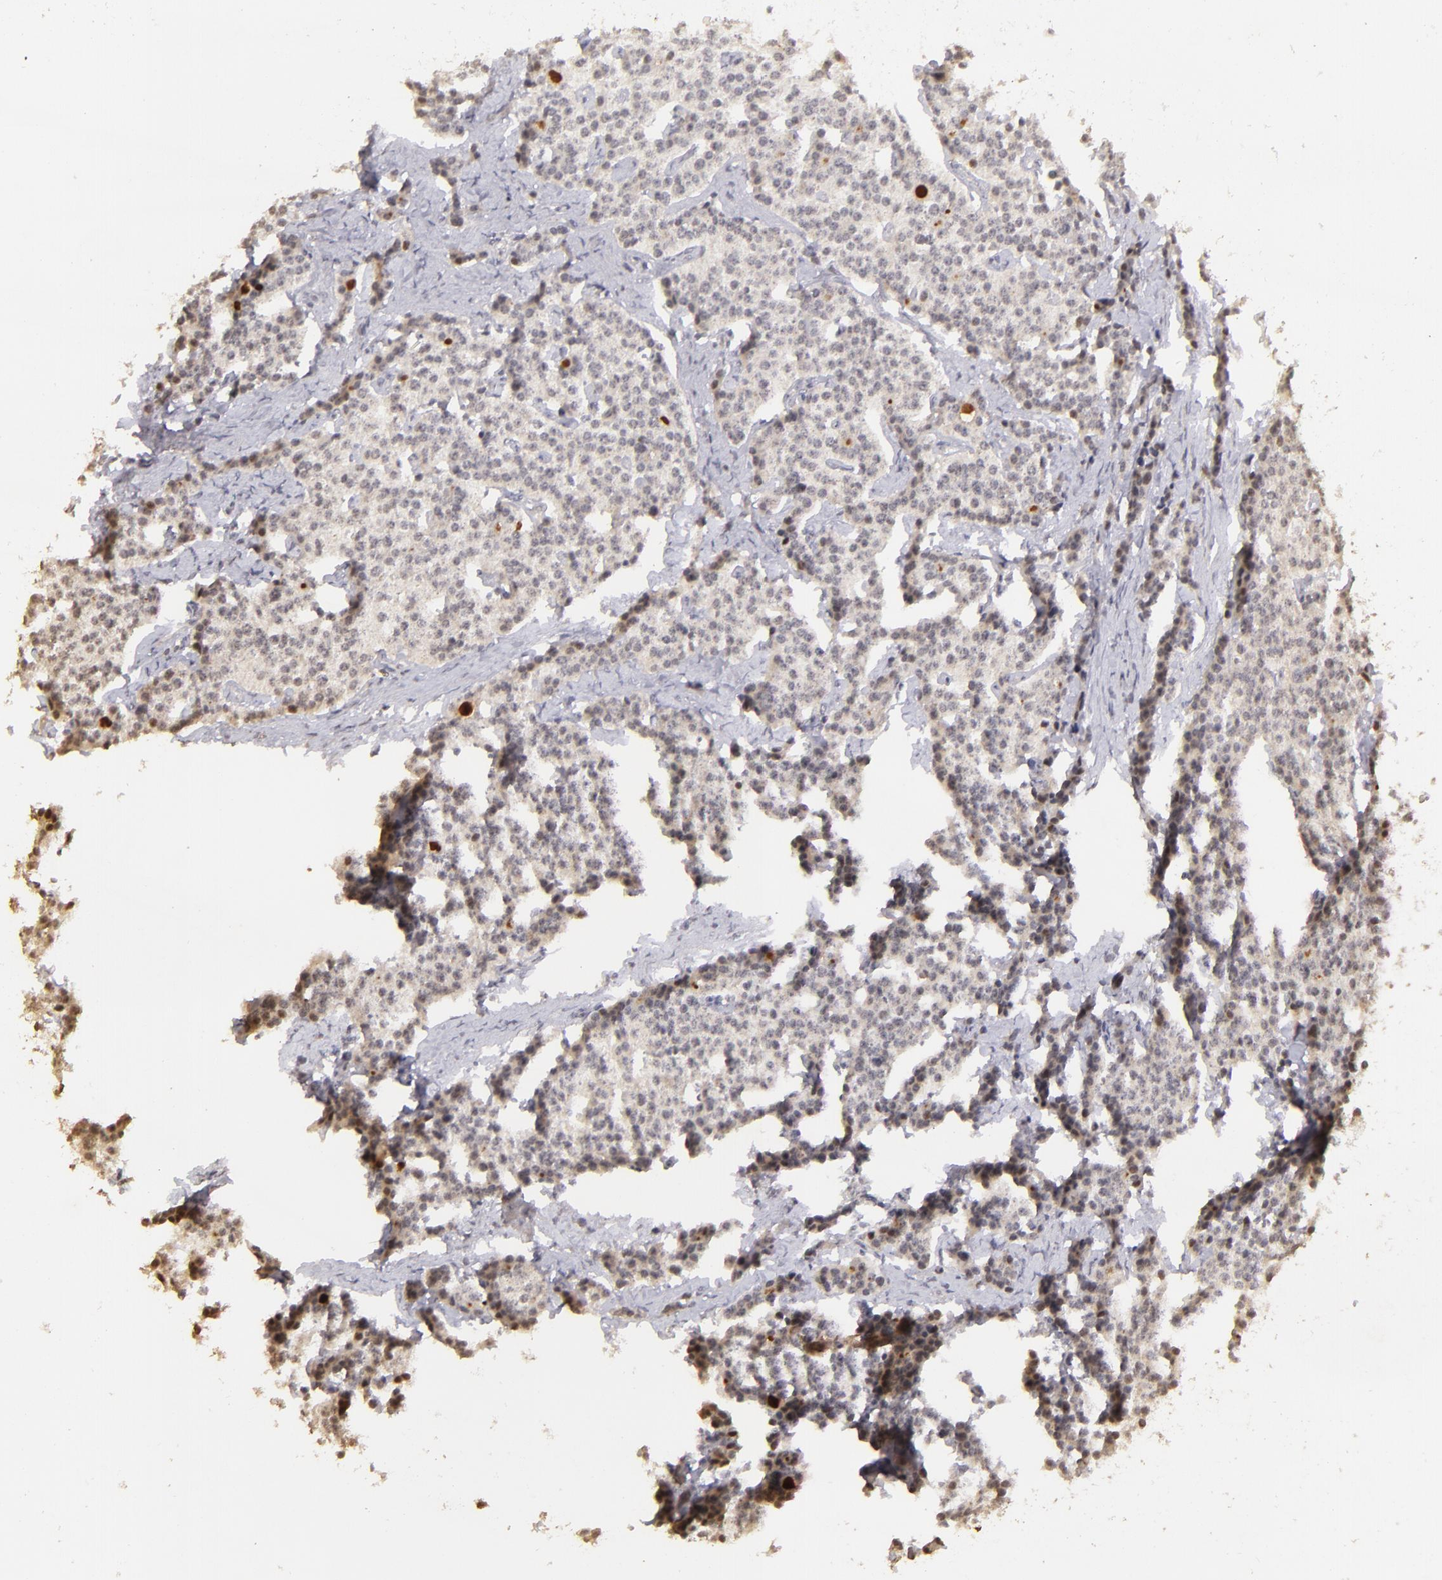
{"staining": {"intensity": "weak", "quantity": "<25%", "location": "nuclear"}, "tissue": "carcinoid", "cell_type": "Tumor cells", "image_type": "cancer", "snomed": [{"axis": "morphology", "description": "Carcinoid, malignant, NOS"}, {"axis": "topography", "description": "Small intestine"}], "caption": "Micrograph shows no significant protein expression in tumor cells of carcinoid (malignant).", "gene": "RARB", "patient": {"sex": "male", "age": 63}}